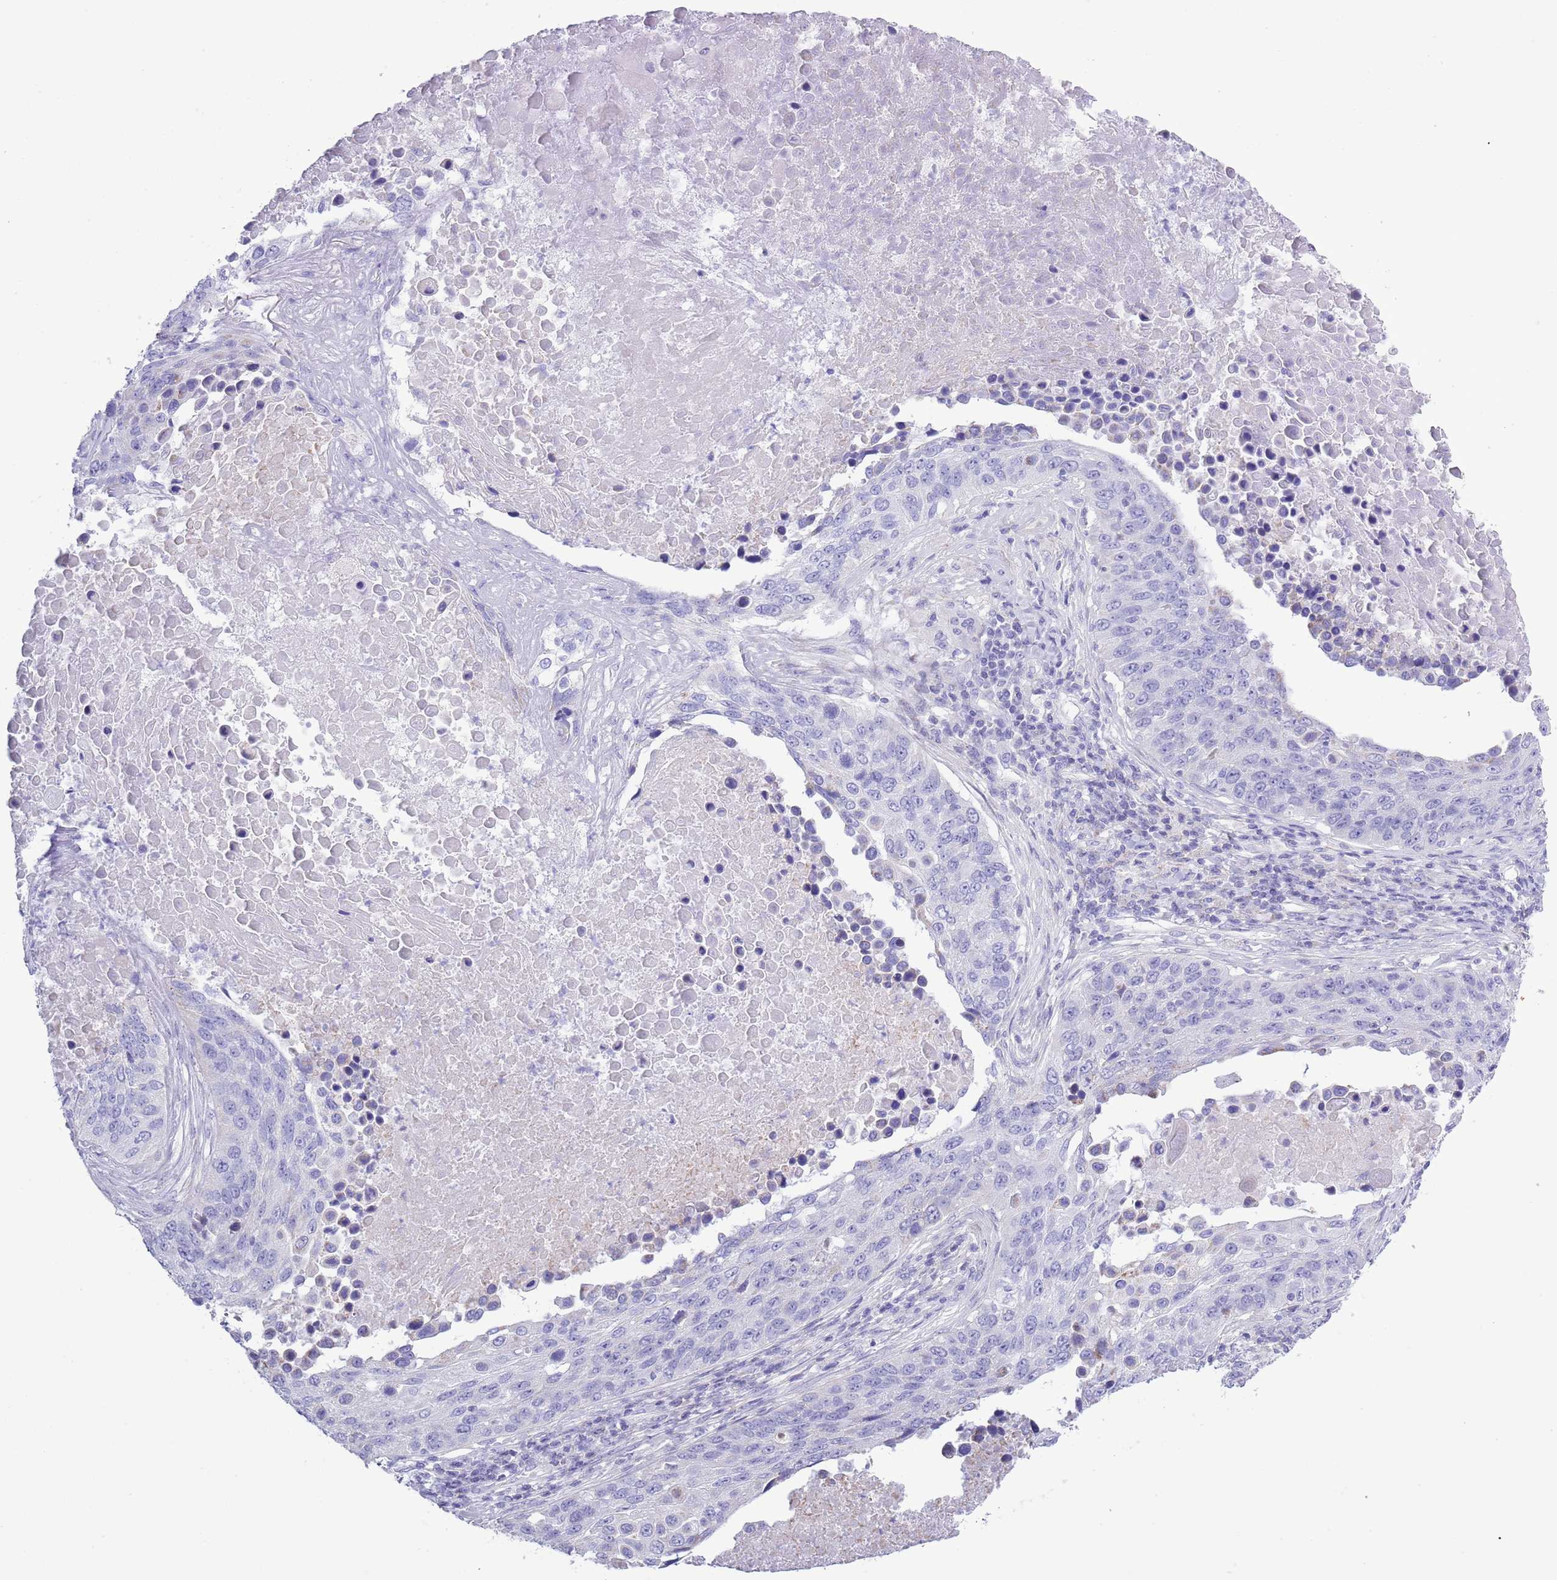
{"staining": {"intensity": "negative", "quantity": "none", "location": "none"}, "tissue": "lung cancer", "cell_type": "Tumor cells", "image_type": "cancer", "snomed": [{"axis": "morphology", "description": "Normal tissue, NOS"}, {"axis": "morphology", "description": "Squamous cell carcinoma, NOS"}, {"axis": "topography", "description": "Lymph node"}, {"axis": "topography", "description": "Lung"}], "caption": "Tumor cells show no significant protein positivity in lung cancer.", "gene": "MOCOS", "patient": {"sex": "male", "age": 66}}